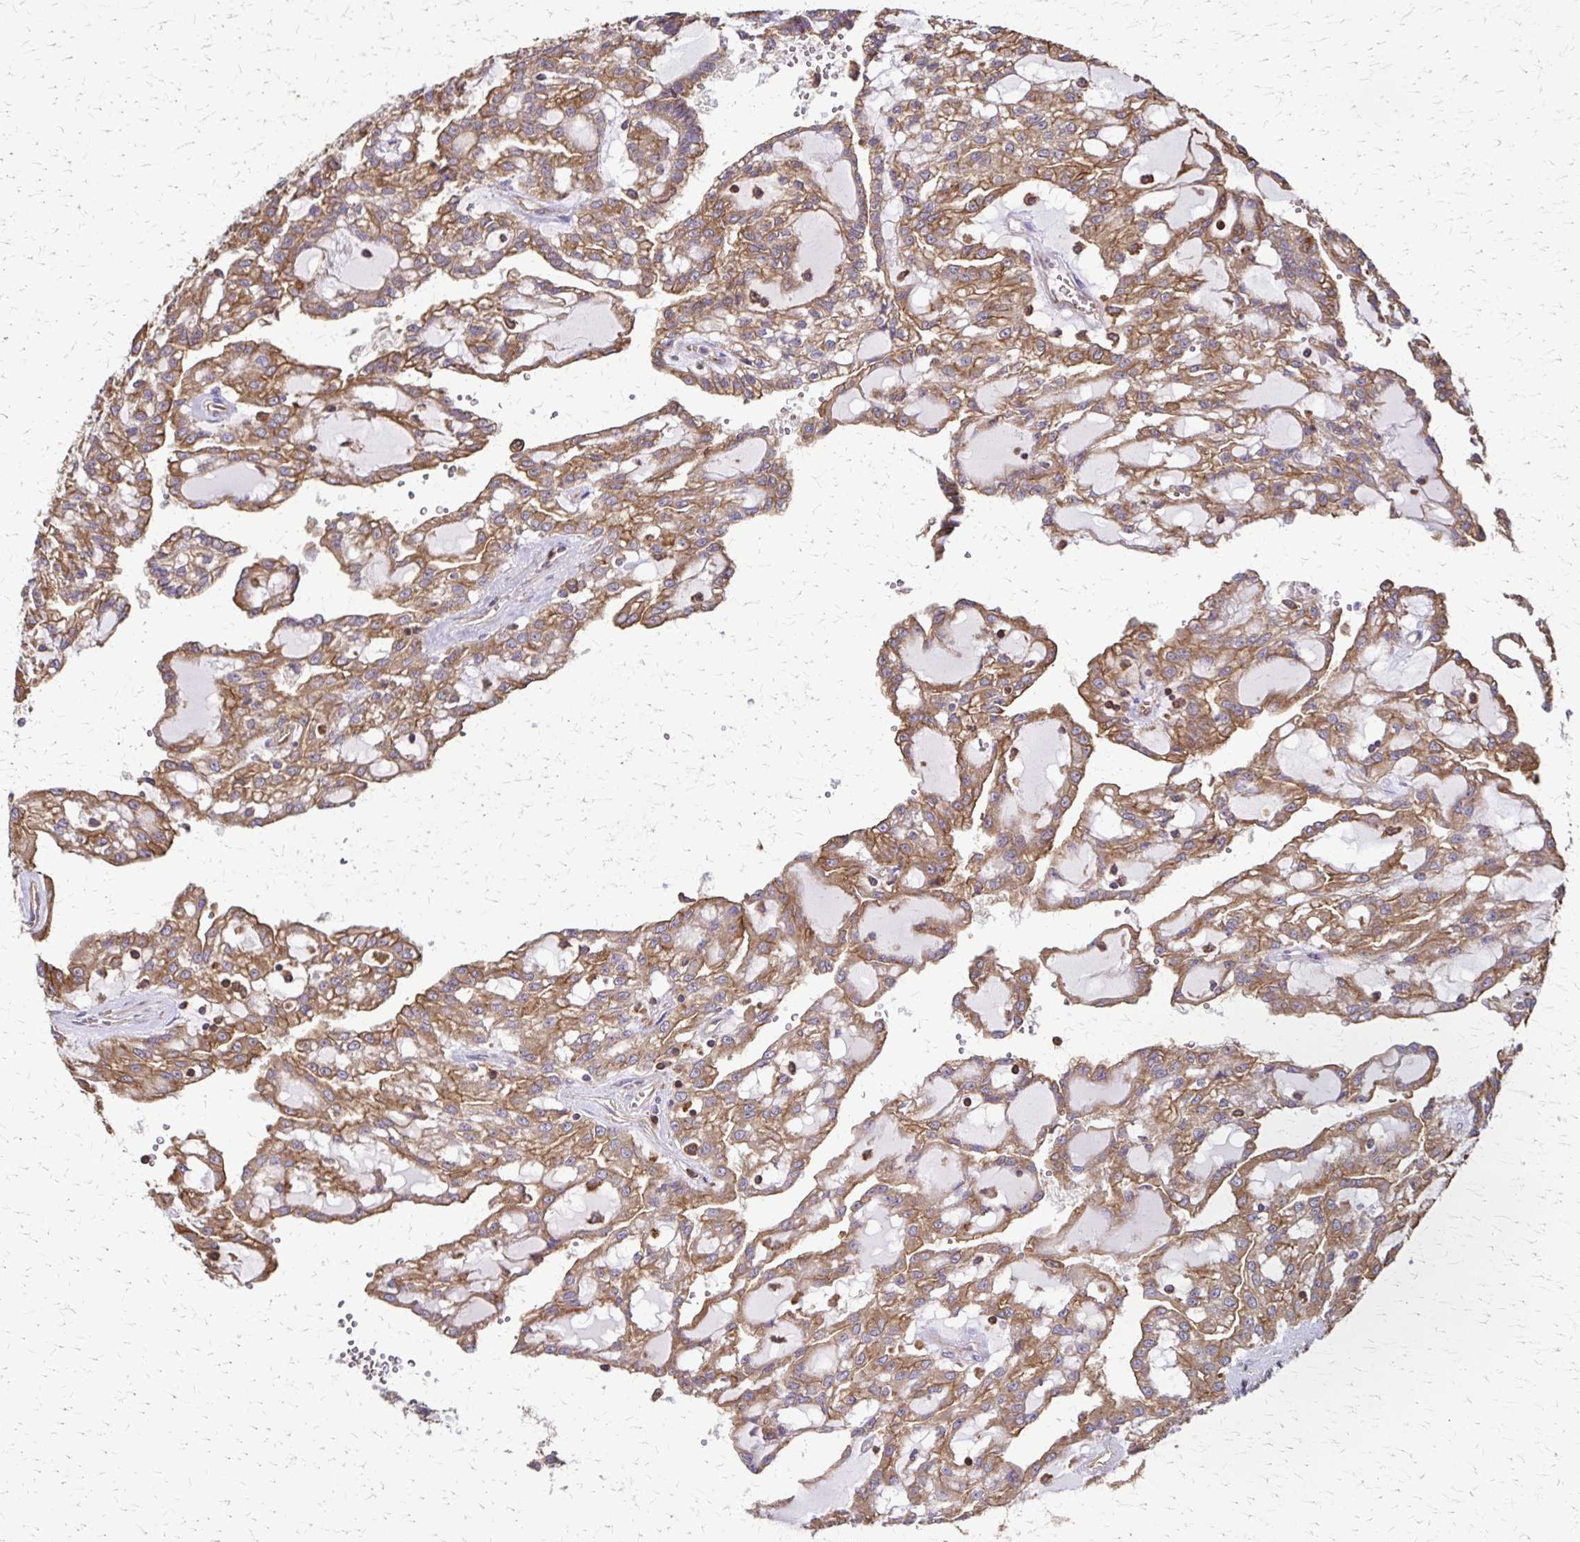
{"staining": {"intensity": "moderate", "quantity": ">75%", "location": "cytoplasmic/membranous"}, "tissue": "renal cancer", "cell_type": "Tumor cells", "image_type": "cancer", "snomed": [{"axis": "morphology", "description": "Adenocarcinoma, NOS"}, {"axis": "topography", "description": "Kidney"}], "caption": "Renal cancer stained with immunohistochemistry (IHC) shows moderate cytoplasmic/membranous positivity in approximately >75% of tumor cells. (DAB (3,3'-diaminobenzidine) = brown stain, brightfield microscopy at high magnification).", "gene": "EEF2", "patient": {"sex": "male", "age": 63}}